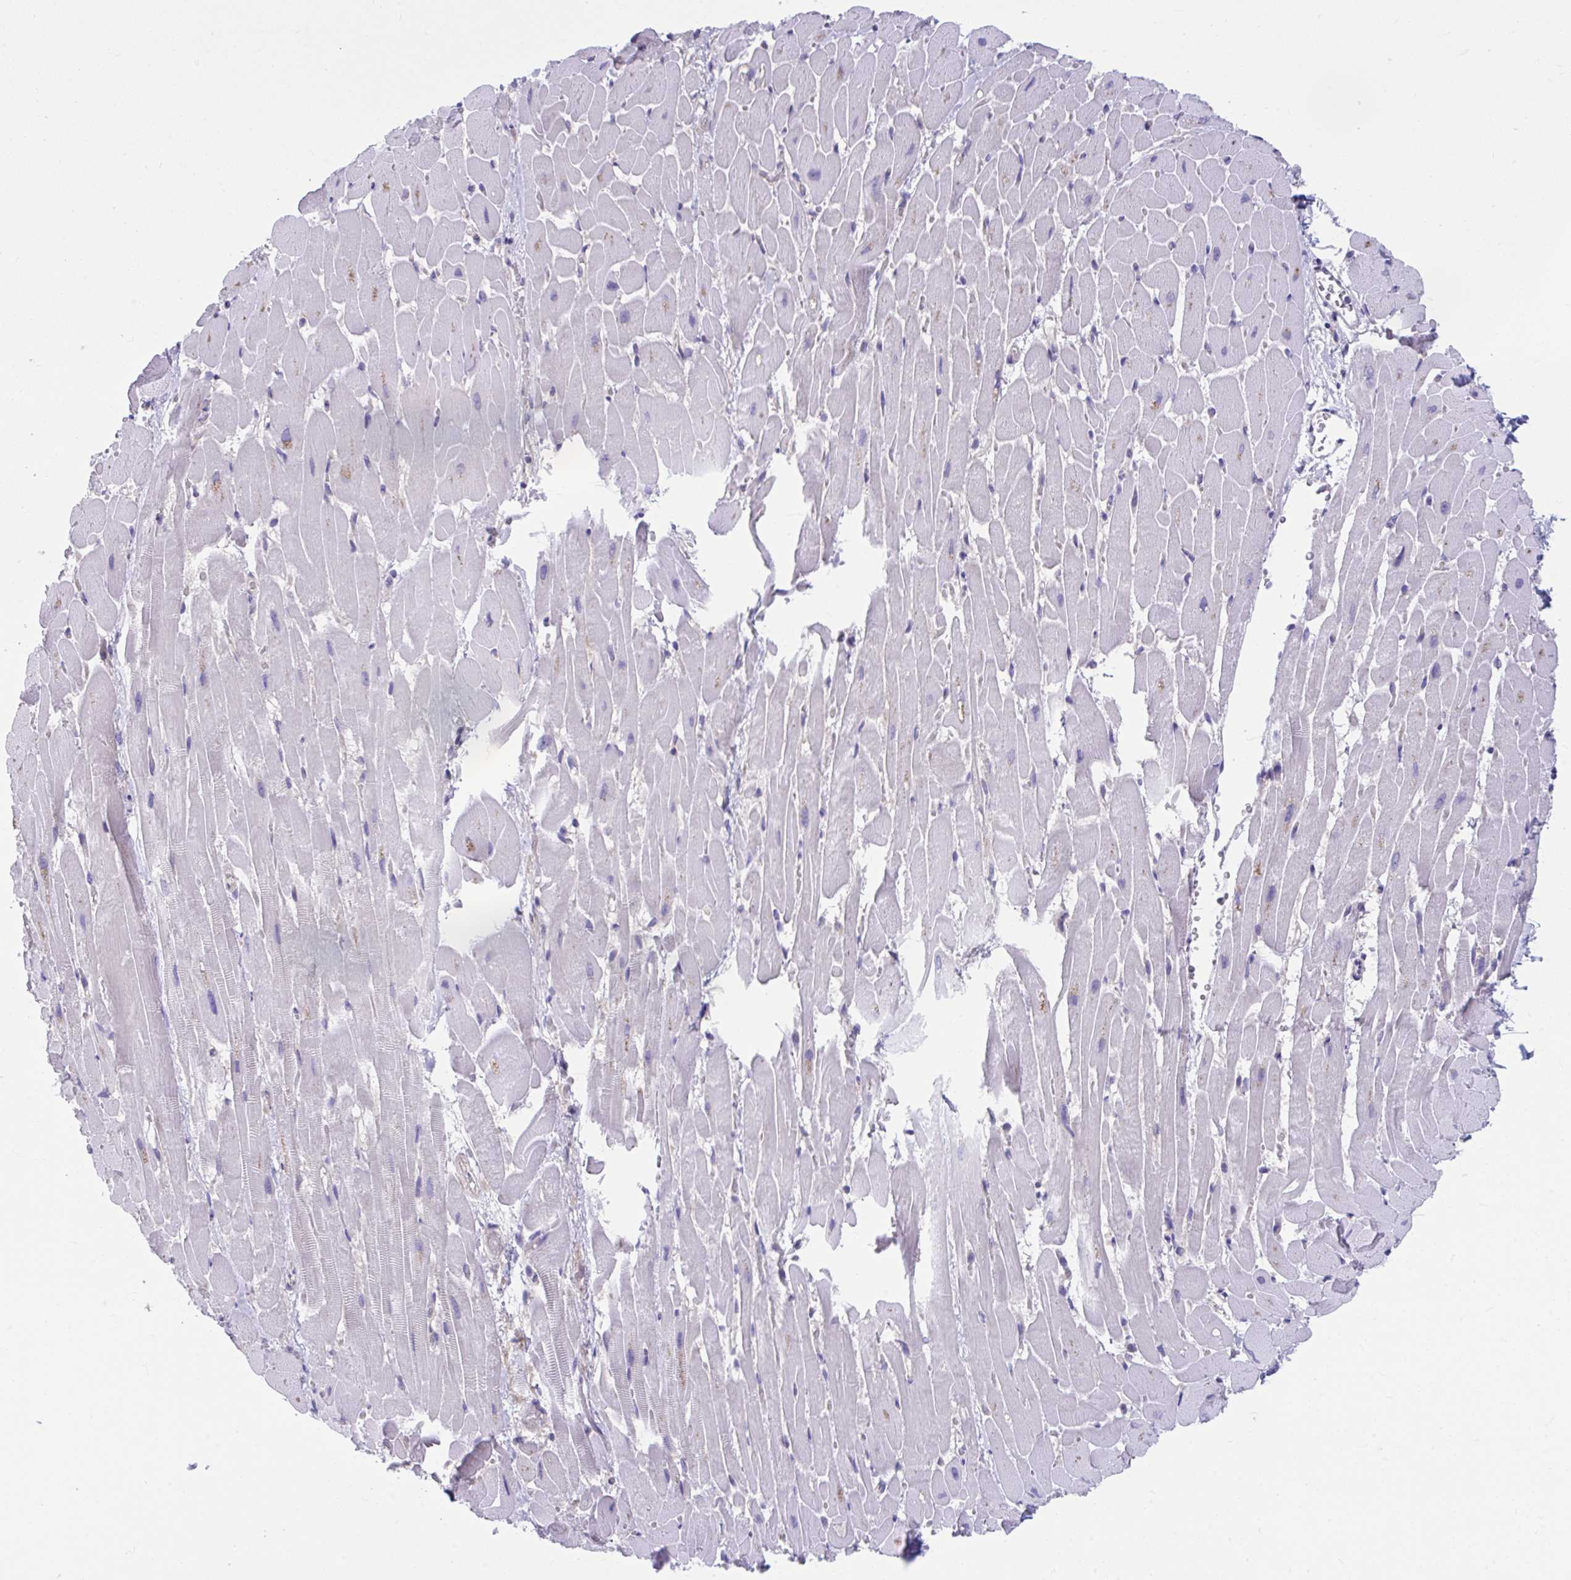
{"staining": {"intensity": "moderate", "quantity": "<25%", "location": "cytoplasmic/membranous"}, "tissue": "heart muscle", "cell_type": "Cardiomyocytes", "image_type": "normal", "snomed": [{"axis": "morphology", "description": "Normal tissue, NOS"}, {"axis": "topography", "description": "Heart"}], "caption": "A photomicrograph of human heart muscle stained for a protein reveals moderate cytoplasmic/membranous brown staining in cardiomyocytes. The protein is stained brown, and the nuclei are stained in blue (DAB IHC with brightfield microscopy, high magnification).", "gene": "PCDHB7", "patient": {"sex": "male", "age": 37}}